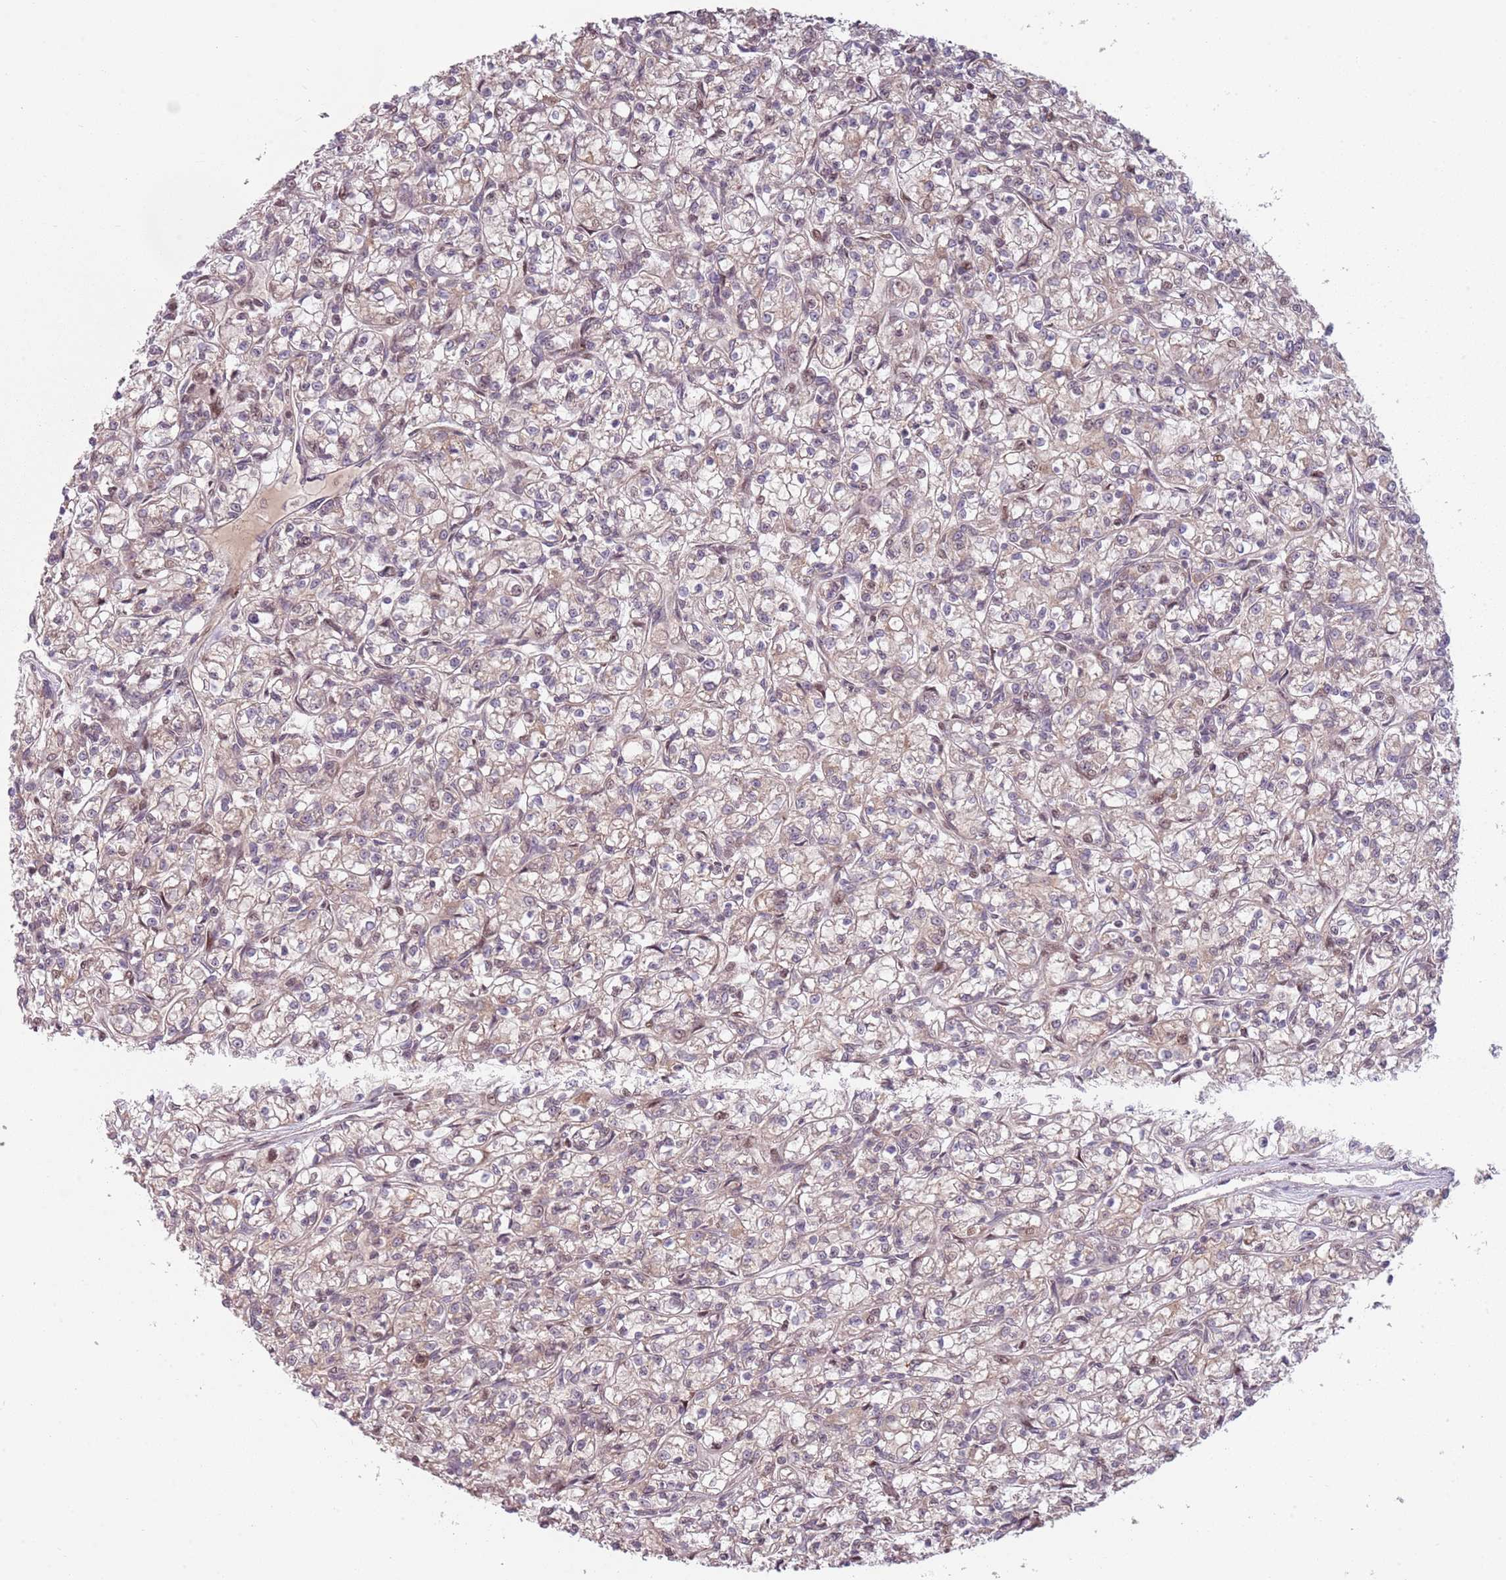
{"staining": {"intensity": "weak", "quantity": ">75%", "location": "cytoplasmic/membranous,nuclear"}, "tissue": "renal cancer", "cell_type": "Tumor cells", "image_type": "cancer", "snomed": [{"axis": "morphology", "description": "Adenocarcinoma, NOS"}, {"axis": "topography", "description": "Kidney"}], "caption": "This is an image of IHC staining of renal adenocarcinoma, which shows weak staining in the cytoplasmic/membranous and nuclear of tumor cells.", "gene": "ADGRG1", "patient": {"sex": "female", "age": 59}}